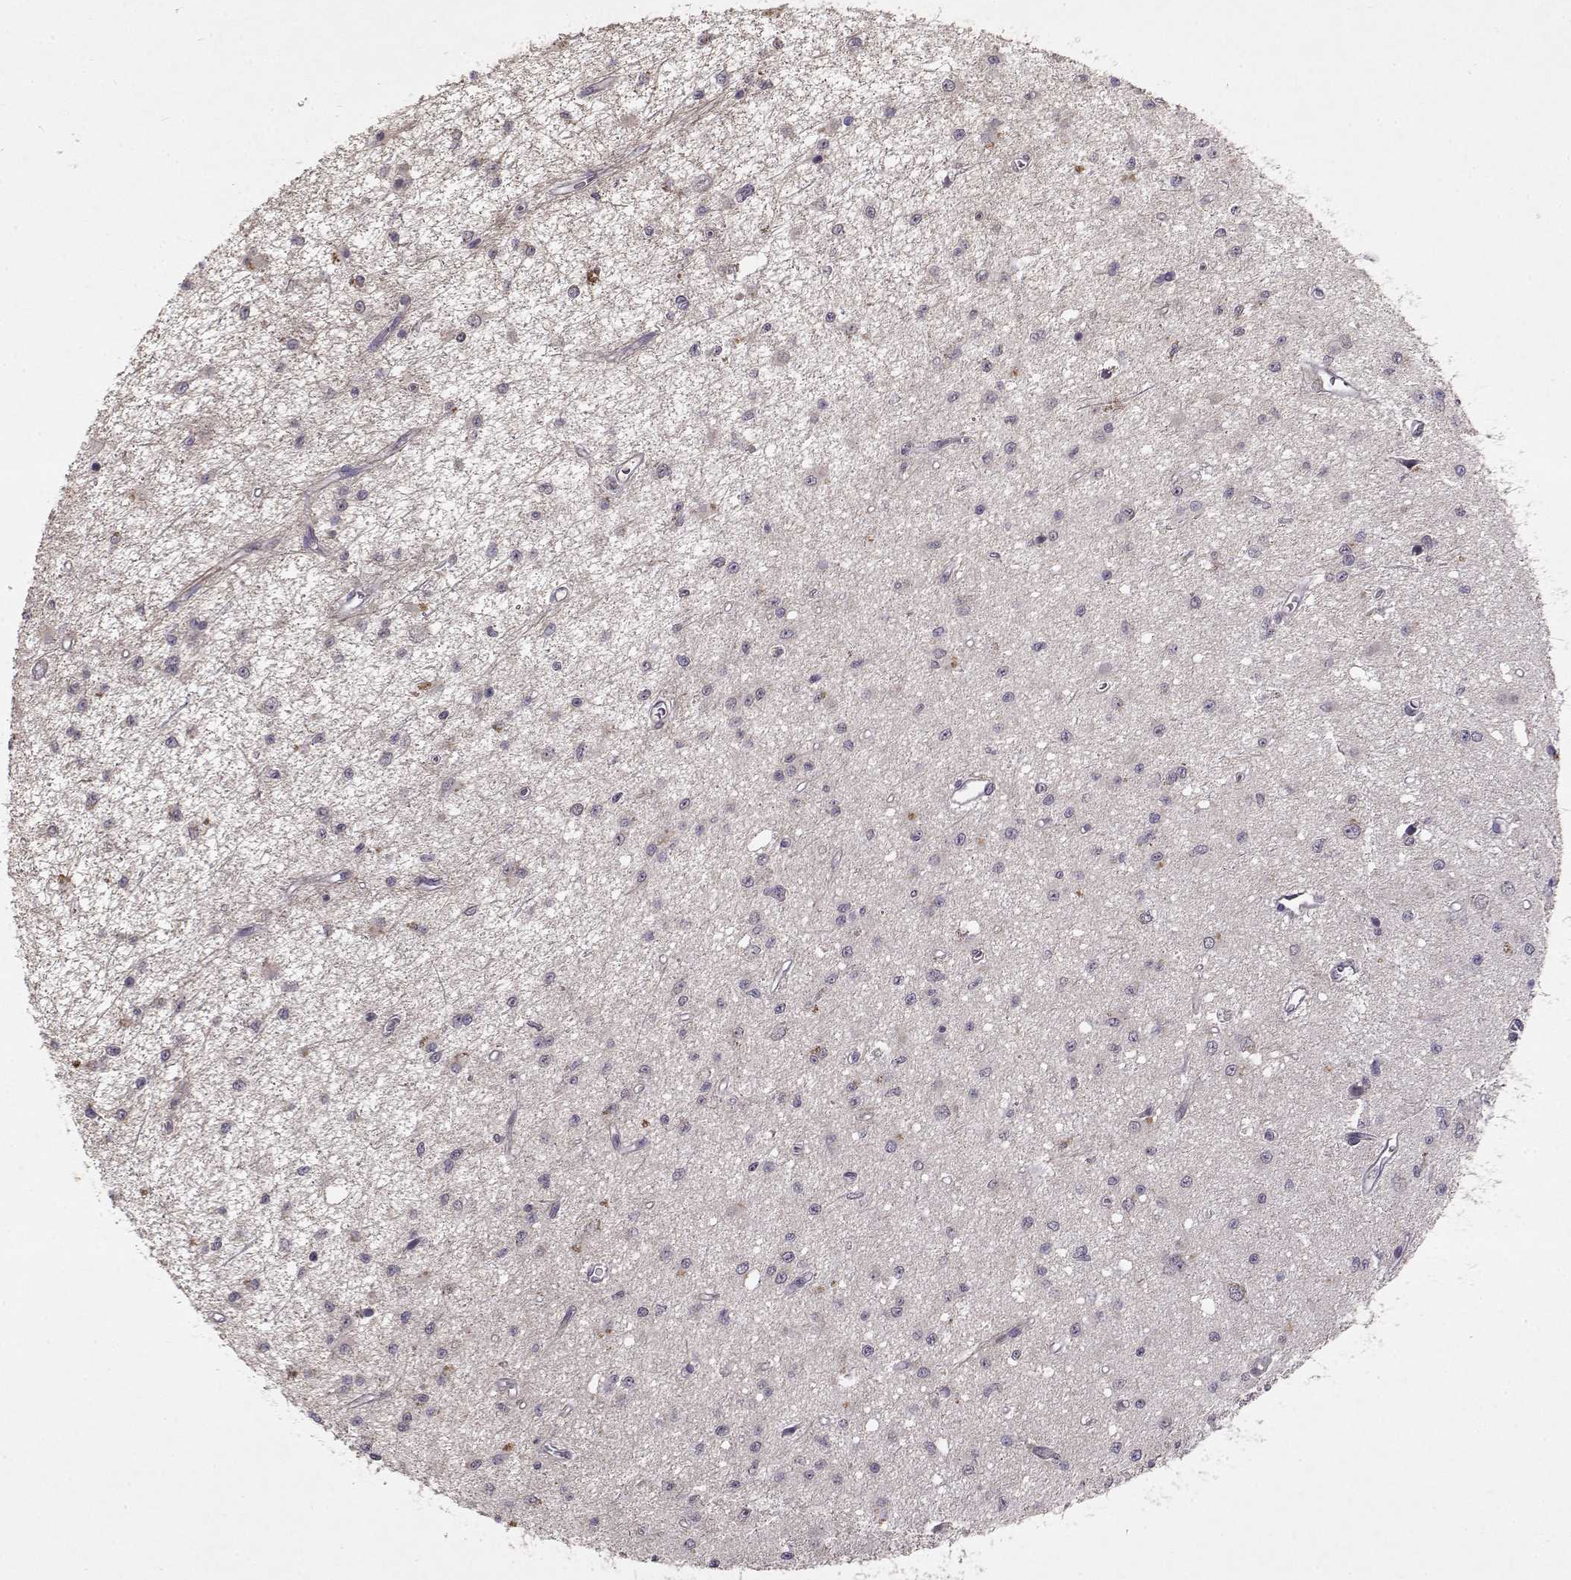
{"staining": {"intensity": "negative", "quantity": "none", "location": "none"}, "tissue": "glioma", "cell_type": "Tumor cells", "image_type": "cancer", "snomed": [{"axis": "morphology", "description": "Glioma, malignant, Low grade"}, {"axis": "topography", "description": "Brain"}], "caption": "Malignant glioma (low-grade) was stained to show a protein in brown. There is no significant staining in tumor cells.", "gene": "BMX", "patient": {"sex": "female", "age": 45}}